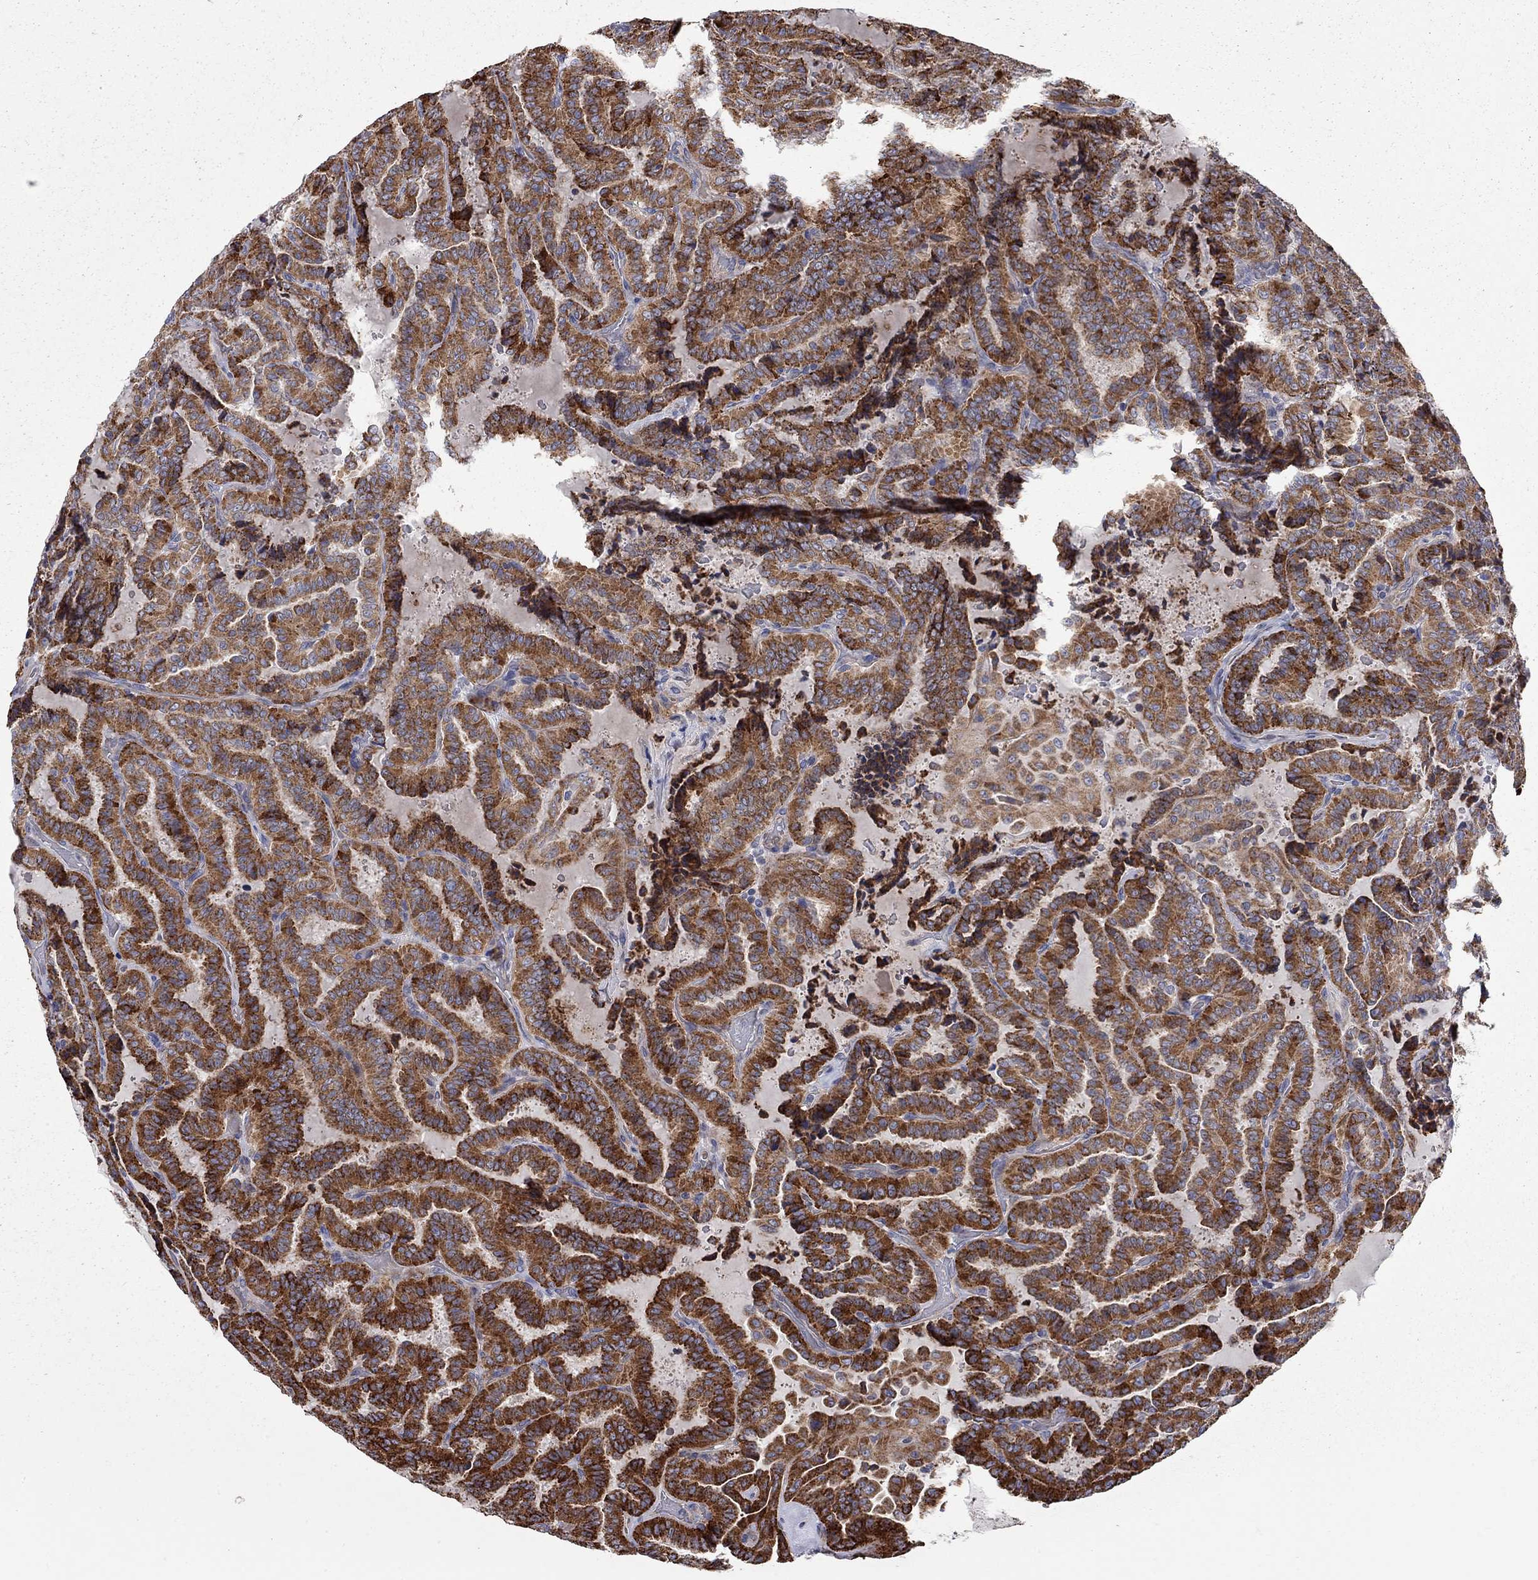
{"staining": {"intensity": "strong", "quantity": ">75%", "location": "cytoplasmic/membranous"}, "tissue": "thyroid cancer", "cell_type": "Tumor cells", "image_type": "cancer", "snomed": [{"axis": "morphology", "description": "Papillary adenocarcinoma, NOS"}, {"axis": "topography", "description": "Thyroid gland"}], "caption": "This is an image of immunohistochemistry staining of papillary adenocarcinoma (thyroid), which shows strong positivity in the cytoplasmic/membranous of tumor cells.", "gene": "KANSL1L", "patient": {"sex": "female", "age": 39}}